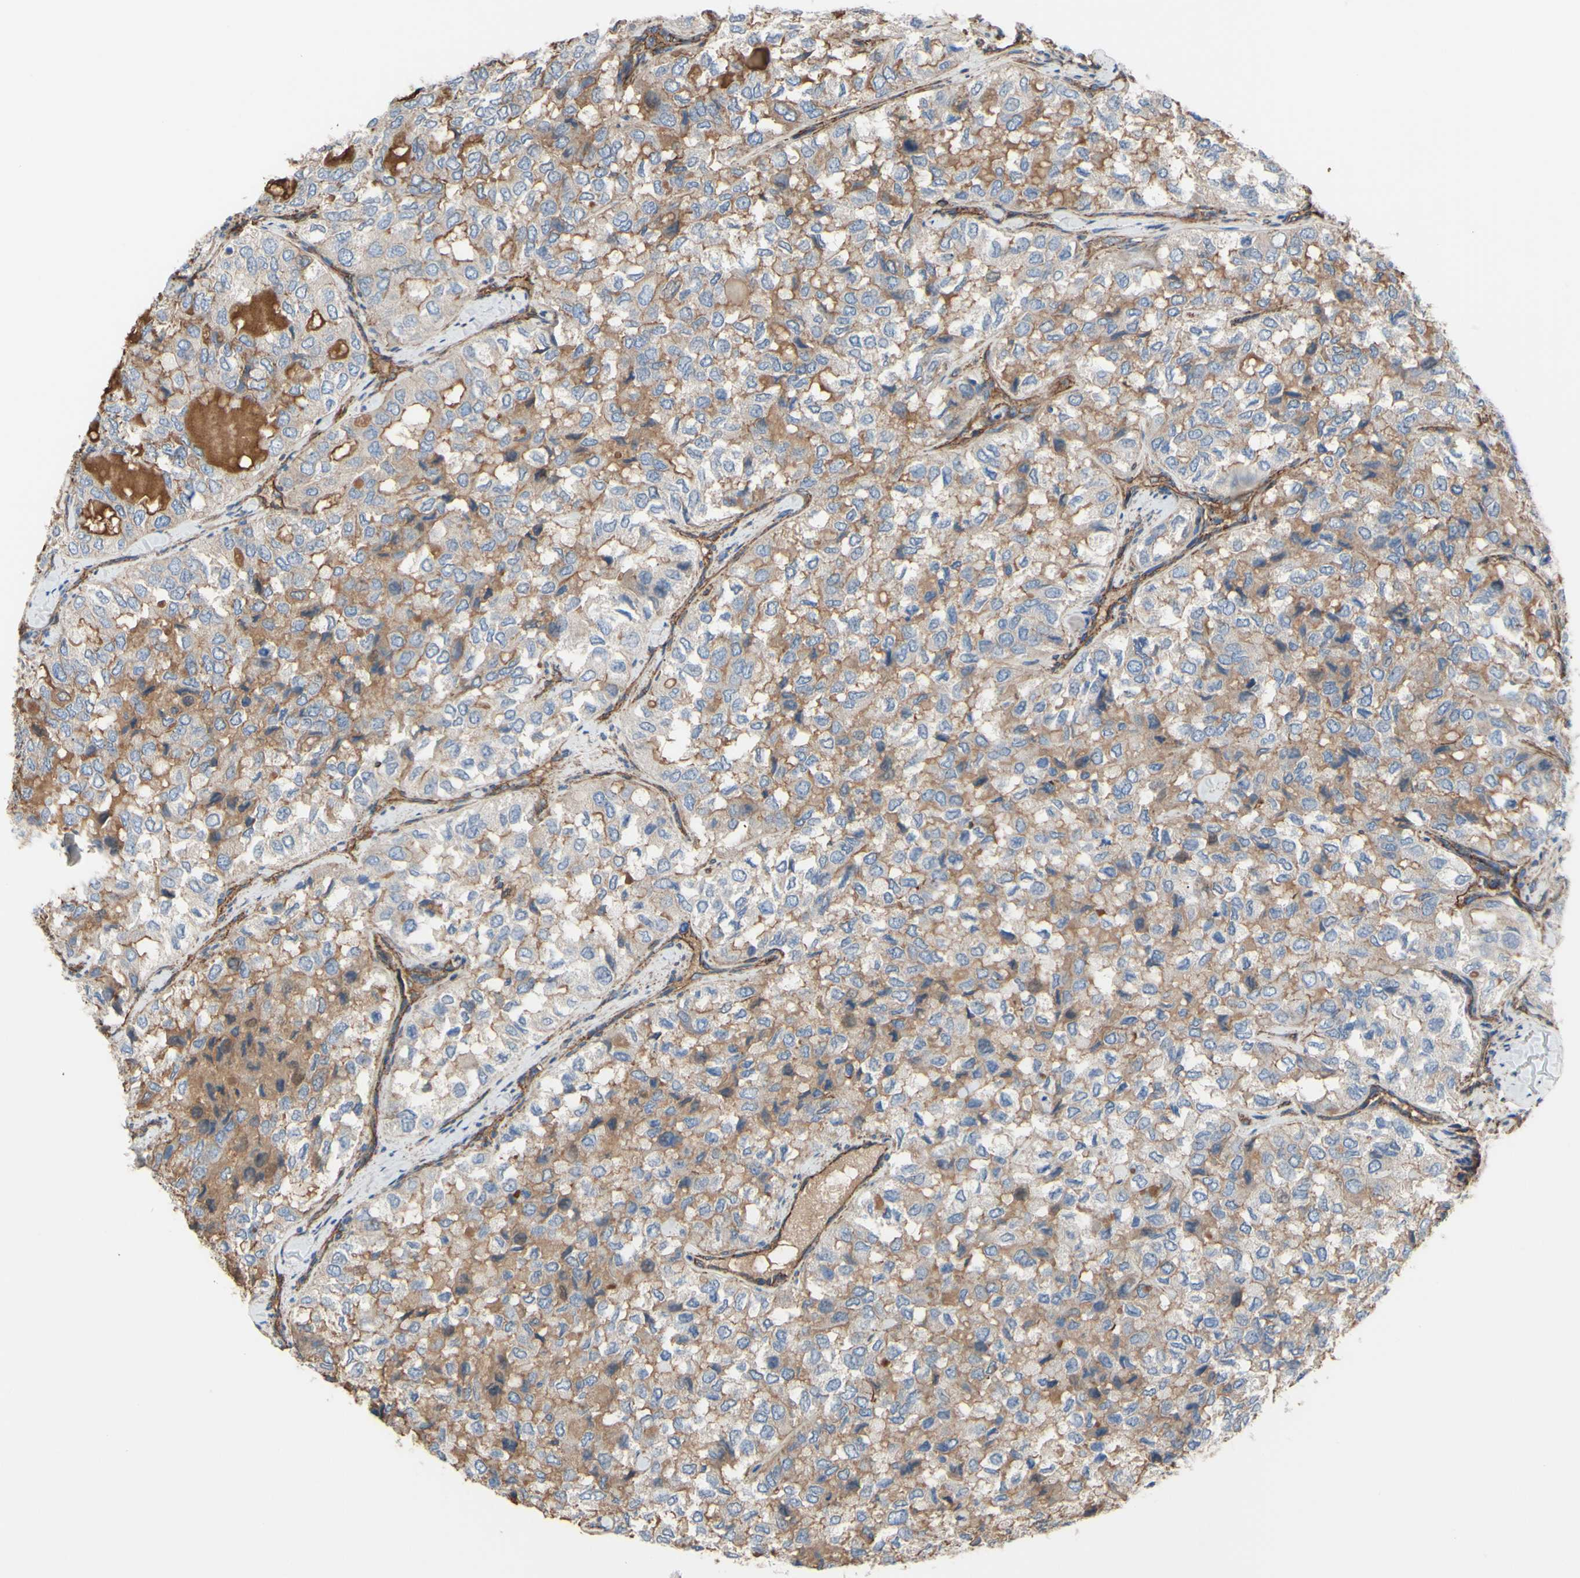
{"staining": {"intensity": "moderate", "quantity": ">75%", "location": "cytoplasmic/membranous"}, "tissue": "thyroid cancer", "cell_type": "Tumor cells", "image_type": "cancer", "snomed": [{"axis": "morphology", "description": "Follicular adenoma carcinoma, NOS"}, {"axis": "topography", "description": "Thyroid gland"}], "caption": "Immunohistochemistry (IHC) (DAB (3,3'-diaminobenzidine)) staining of follicular adenoma carcinoma (thyroid) exhibits moderate cytoplasmic/membranous protein positivity in about >75% of tumor cells.", "gene": "TPBG", "patient": {"sex": "male", "age": 75}}